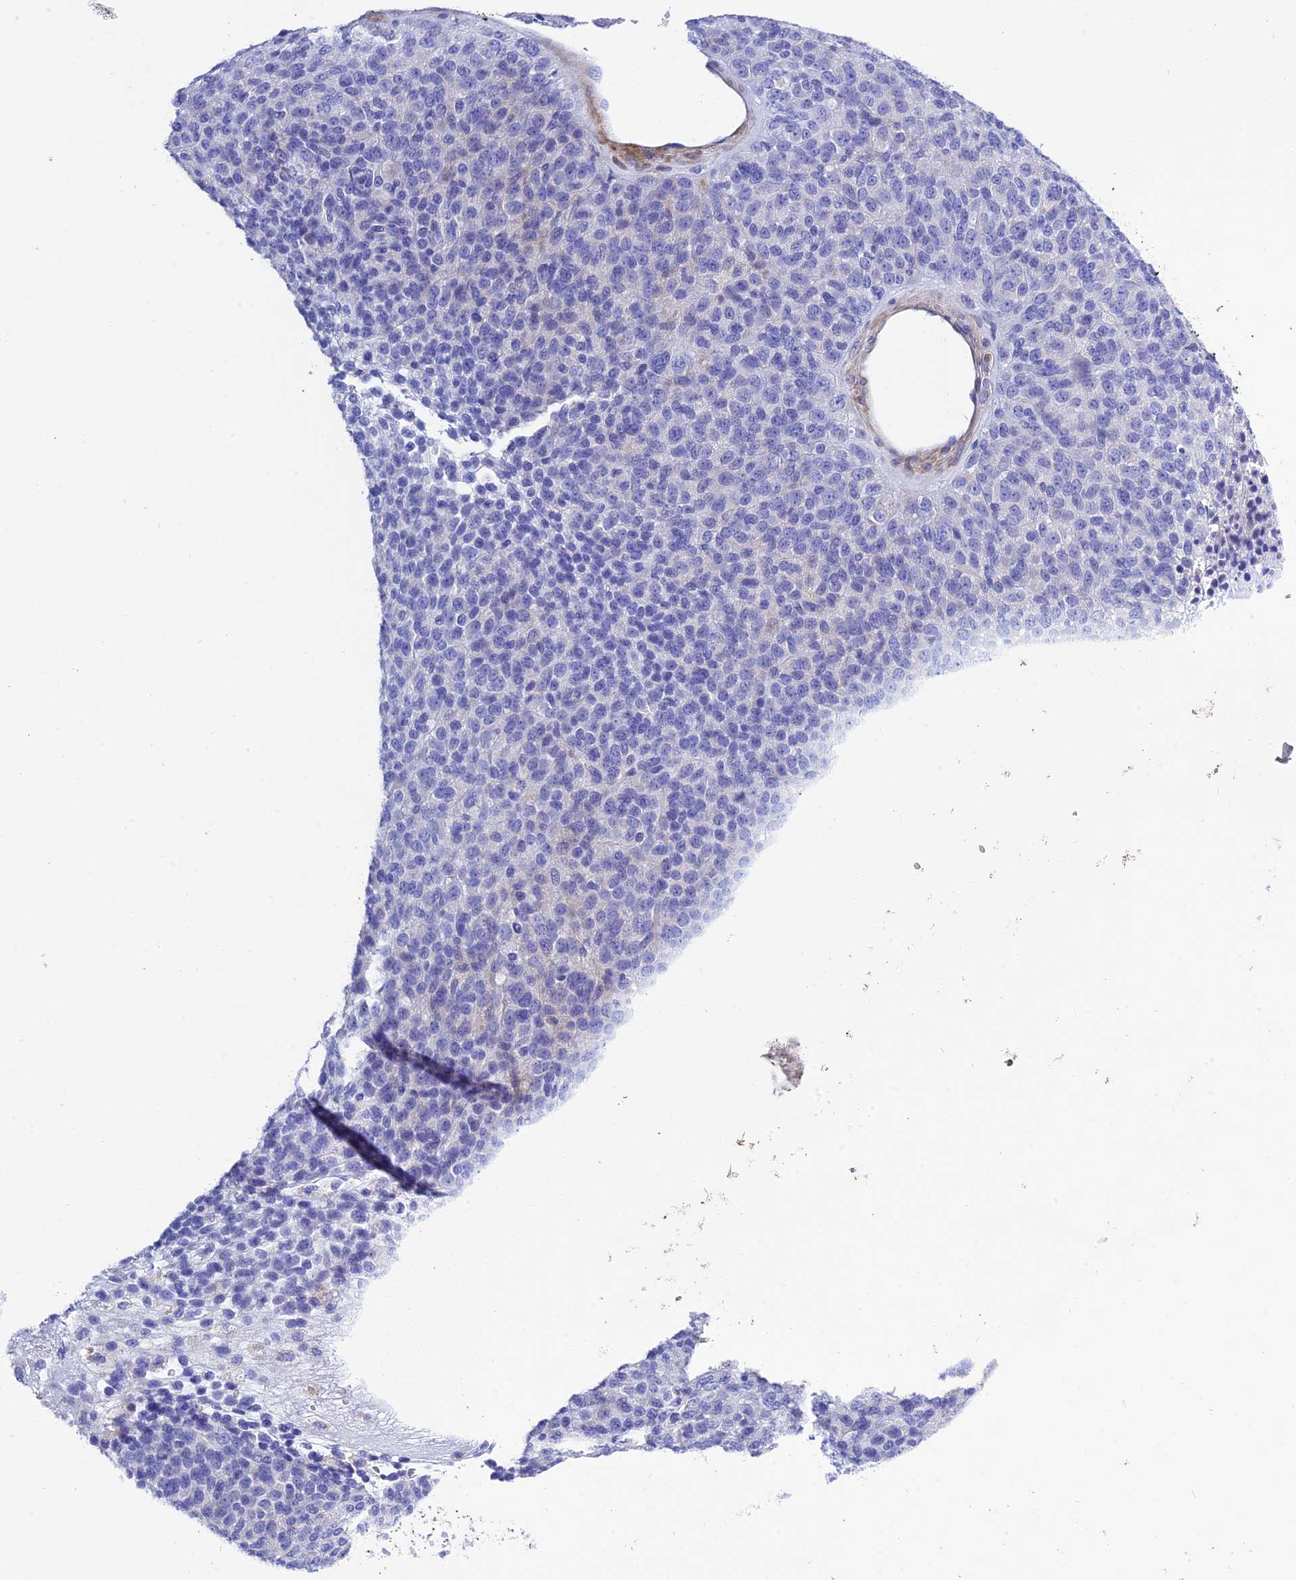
{"staining": {"intensity": "negative", "quantity": "none", "location": "none"}, "tissue": "melanoma", "cell_type": "Tumor cells", "image_type": "cancer", "snomed": [{"axis": "morphology", "description": "Malignant melanoma, Metastatic site"}, {"axis": "topography", "description": "Brain"}], "caption": "This is an immunohistochemistry (IHC) histopathology image of human melanoma. There is no positivity in tumor cells.", "gene": "FRA10AC1", "patient": {"sex": "female", "age": 56}}